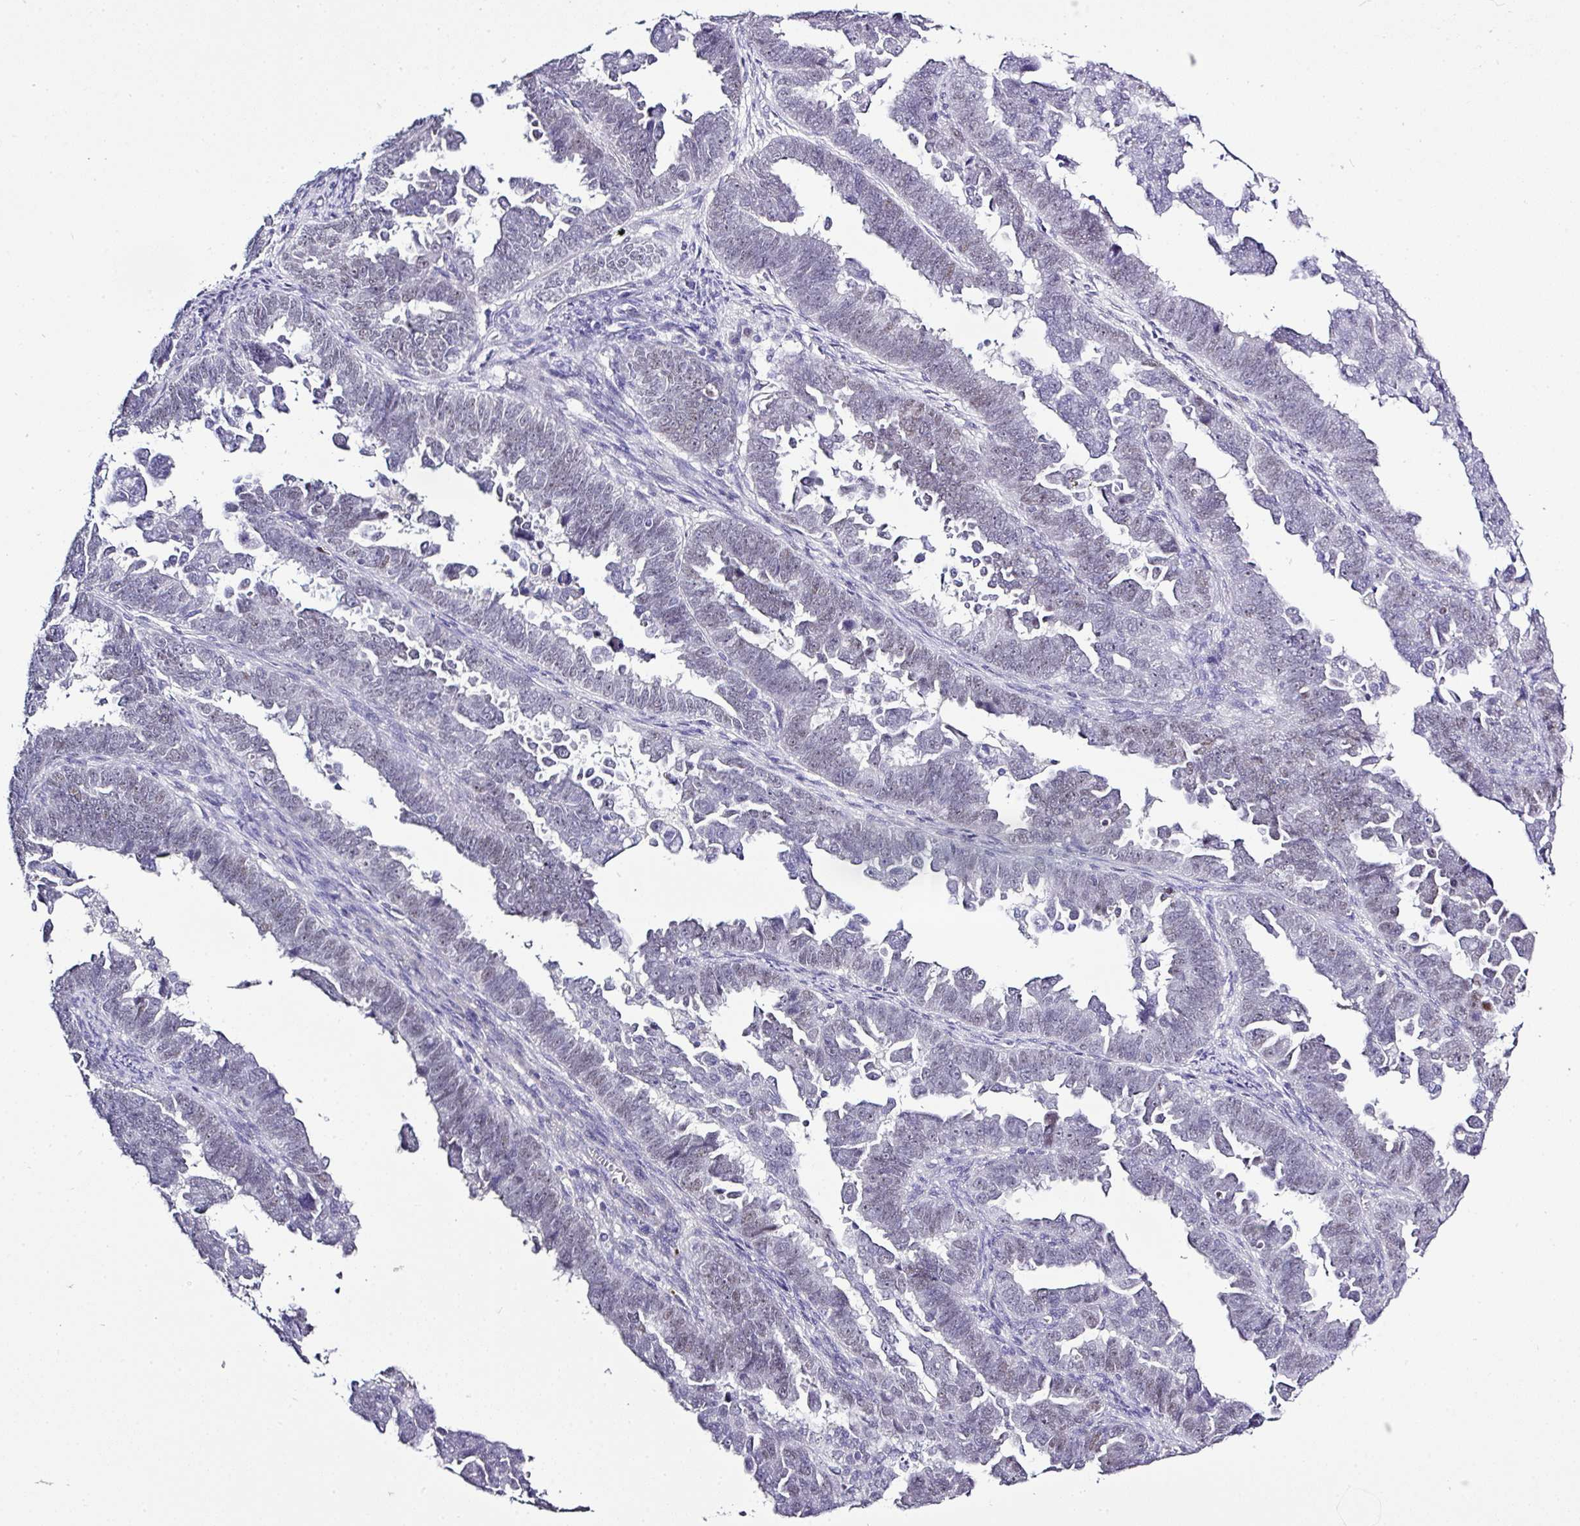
{"staining": {"intensity": "weak", "quantity": "25%-75%", "location": "nuclear"}, "tissue": "endometrial cancer", "cell_type": "Tumor cells", "image_type": "cancer", "snomed": [{"axis": "morphology", "description": "Adenocarcinoma, NOS"}, {"axis": "topography", "description": "Endometrium"}], "caption": "Tumor cells display weak nuclear expression in approximately 25%-75% of cells in adenocarcinoma (endometrial).", "gene": "BCL11A", "patient": {"sex": "female", "age": 75}}